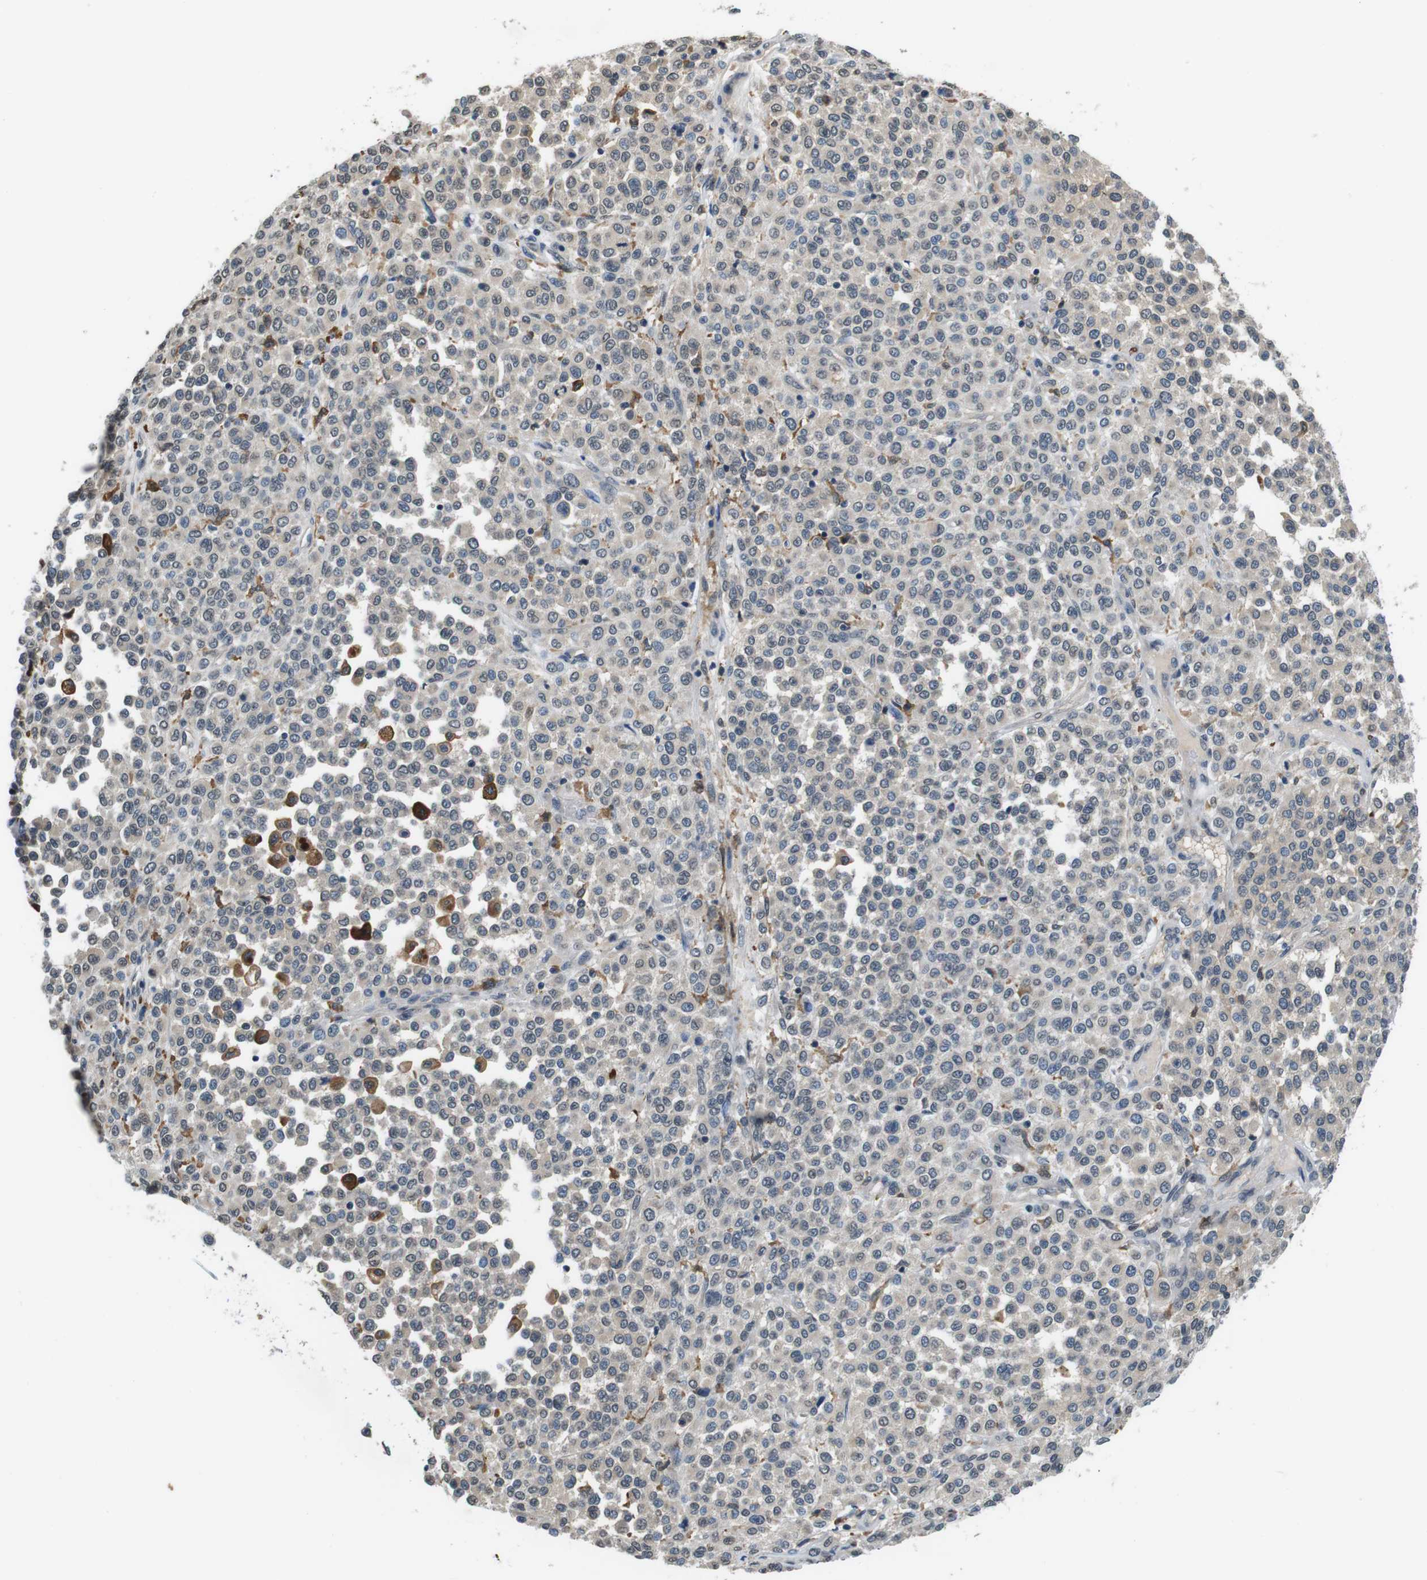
{"staining": {"intensity": "negative", "quantity": "none", "location": "none"}, "tissue": "melanoma", "cell_type": "Tumor cells", "image_type": "cancer", "snomed": [{"axis": "morphology", "description": "Malignant melanoma, Metastatic site"}, {"axis": "topography", "description": "Pancreas"}], "caption": "Tumor cells show no significant protein expression in malignant melanoma (metastatic site).", "gene": "CD163L1", "patient": {"sex": "female", "age": 30}}